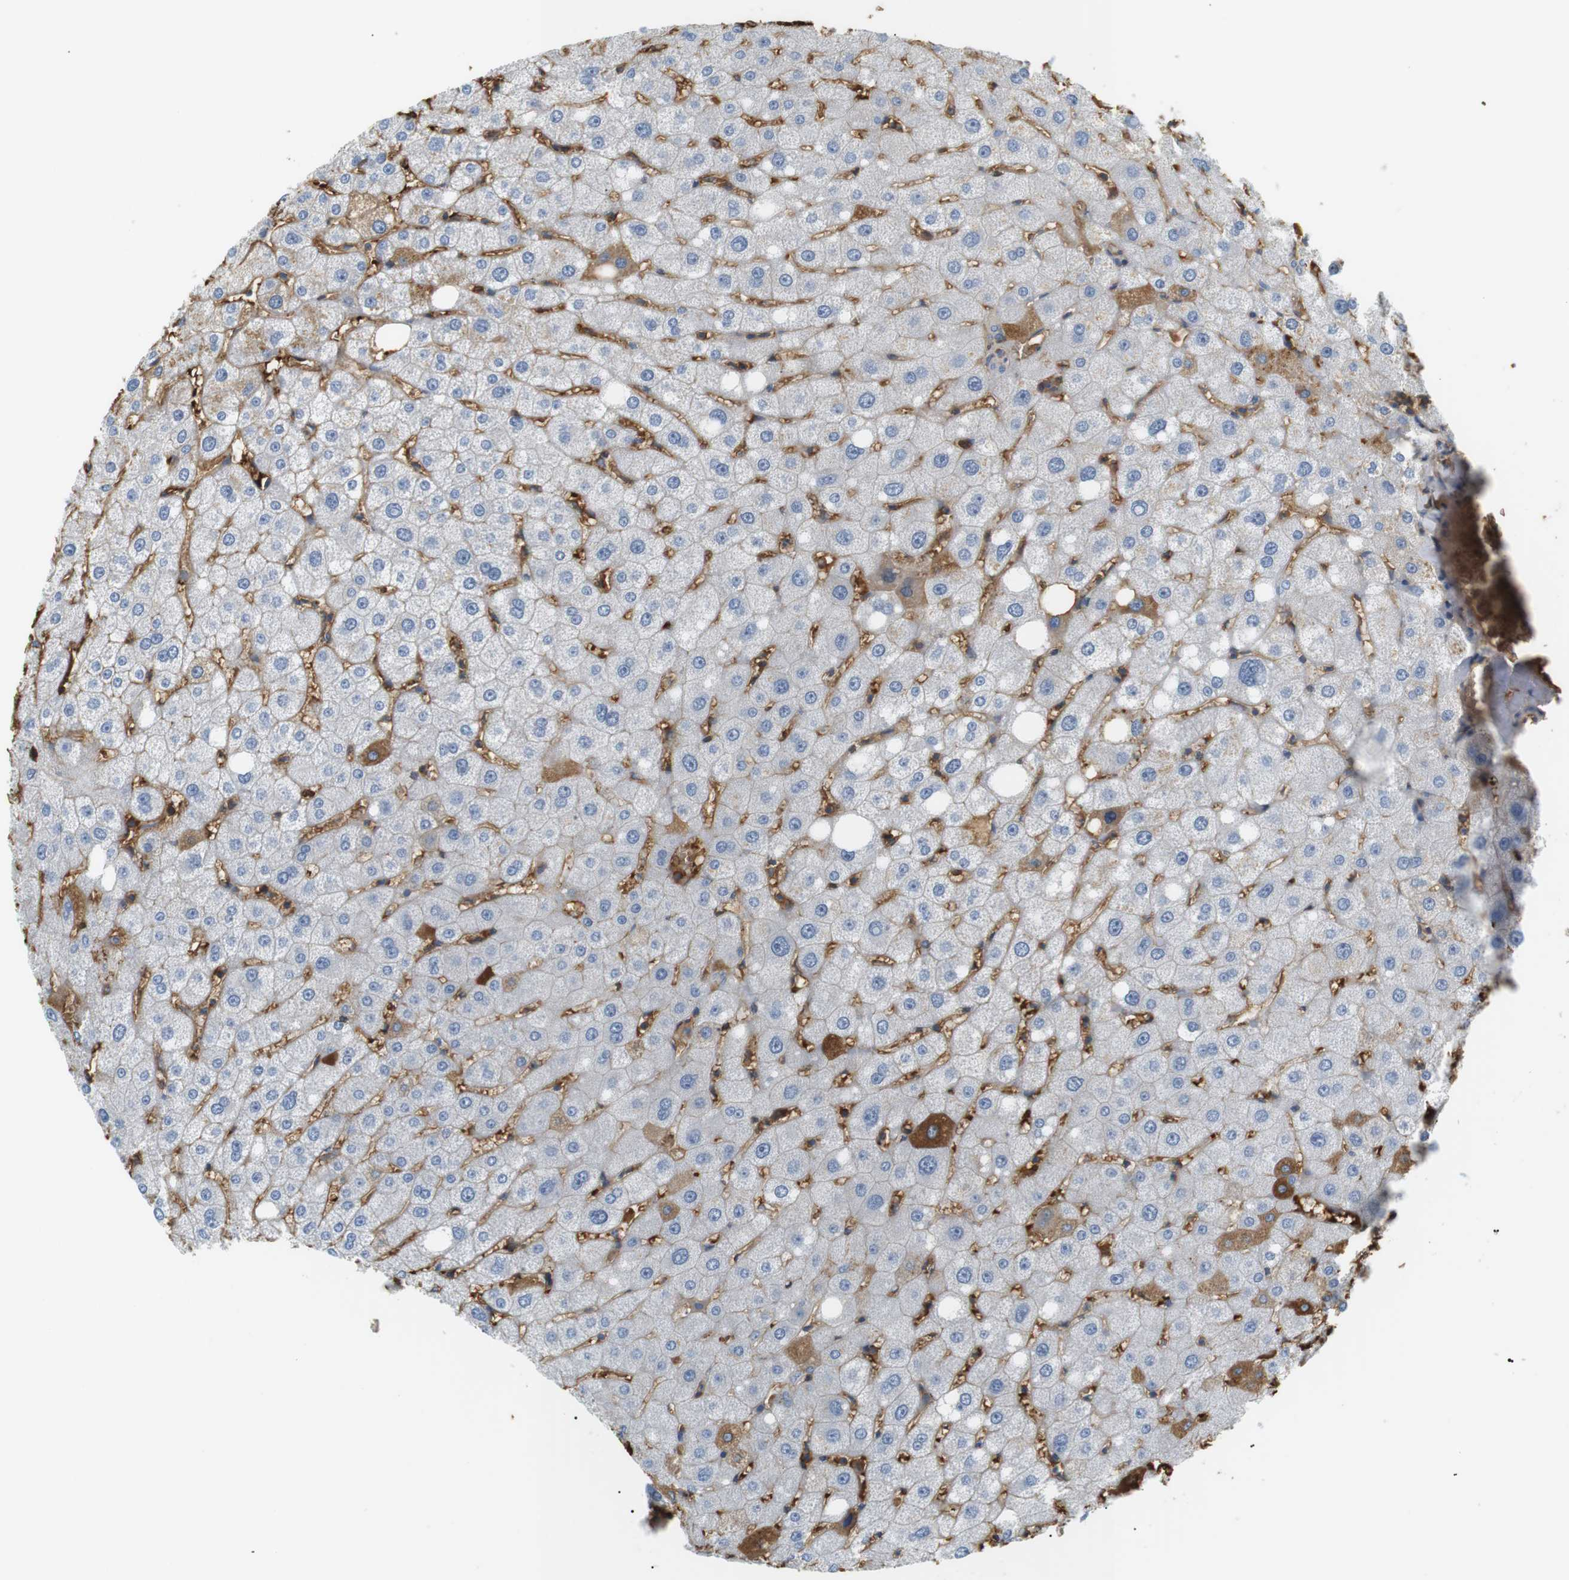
{"staining": {"intensity": "negative", "quantity": "none", "location": "none"}, "tissue": "liver", "cell_type": "Cholangiocytes", "image_type": "normal", "snomed": [{"axis": "morphology", "description": "Normal tissue, NOS"}, {"axis": "topography", "description": "Liver"}], "caption": "High magnification brightfield microscopy of normal liver stained with DAB (3,3'-diaminobenzidine) (brown) and counterstained with hematoxylin (blue): cholangiocytes show no significant staining. (Immunohistochemistry (ihc), brightfield microscopy, high magnification).", "gene": "ADCY10", "patient": {"sex": "male", "age": 73}}